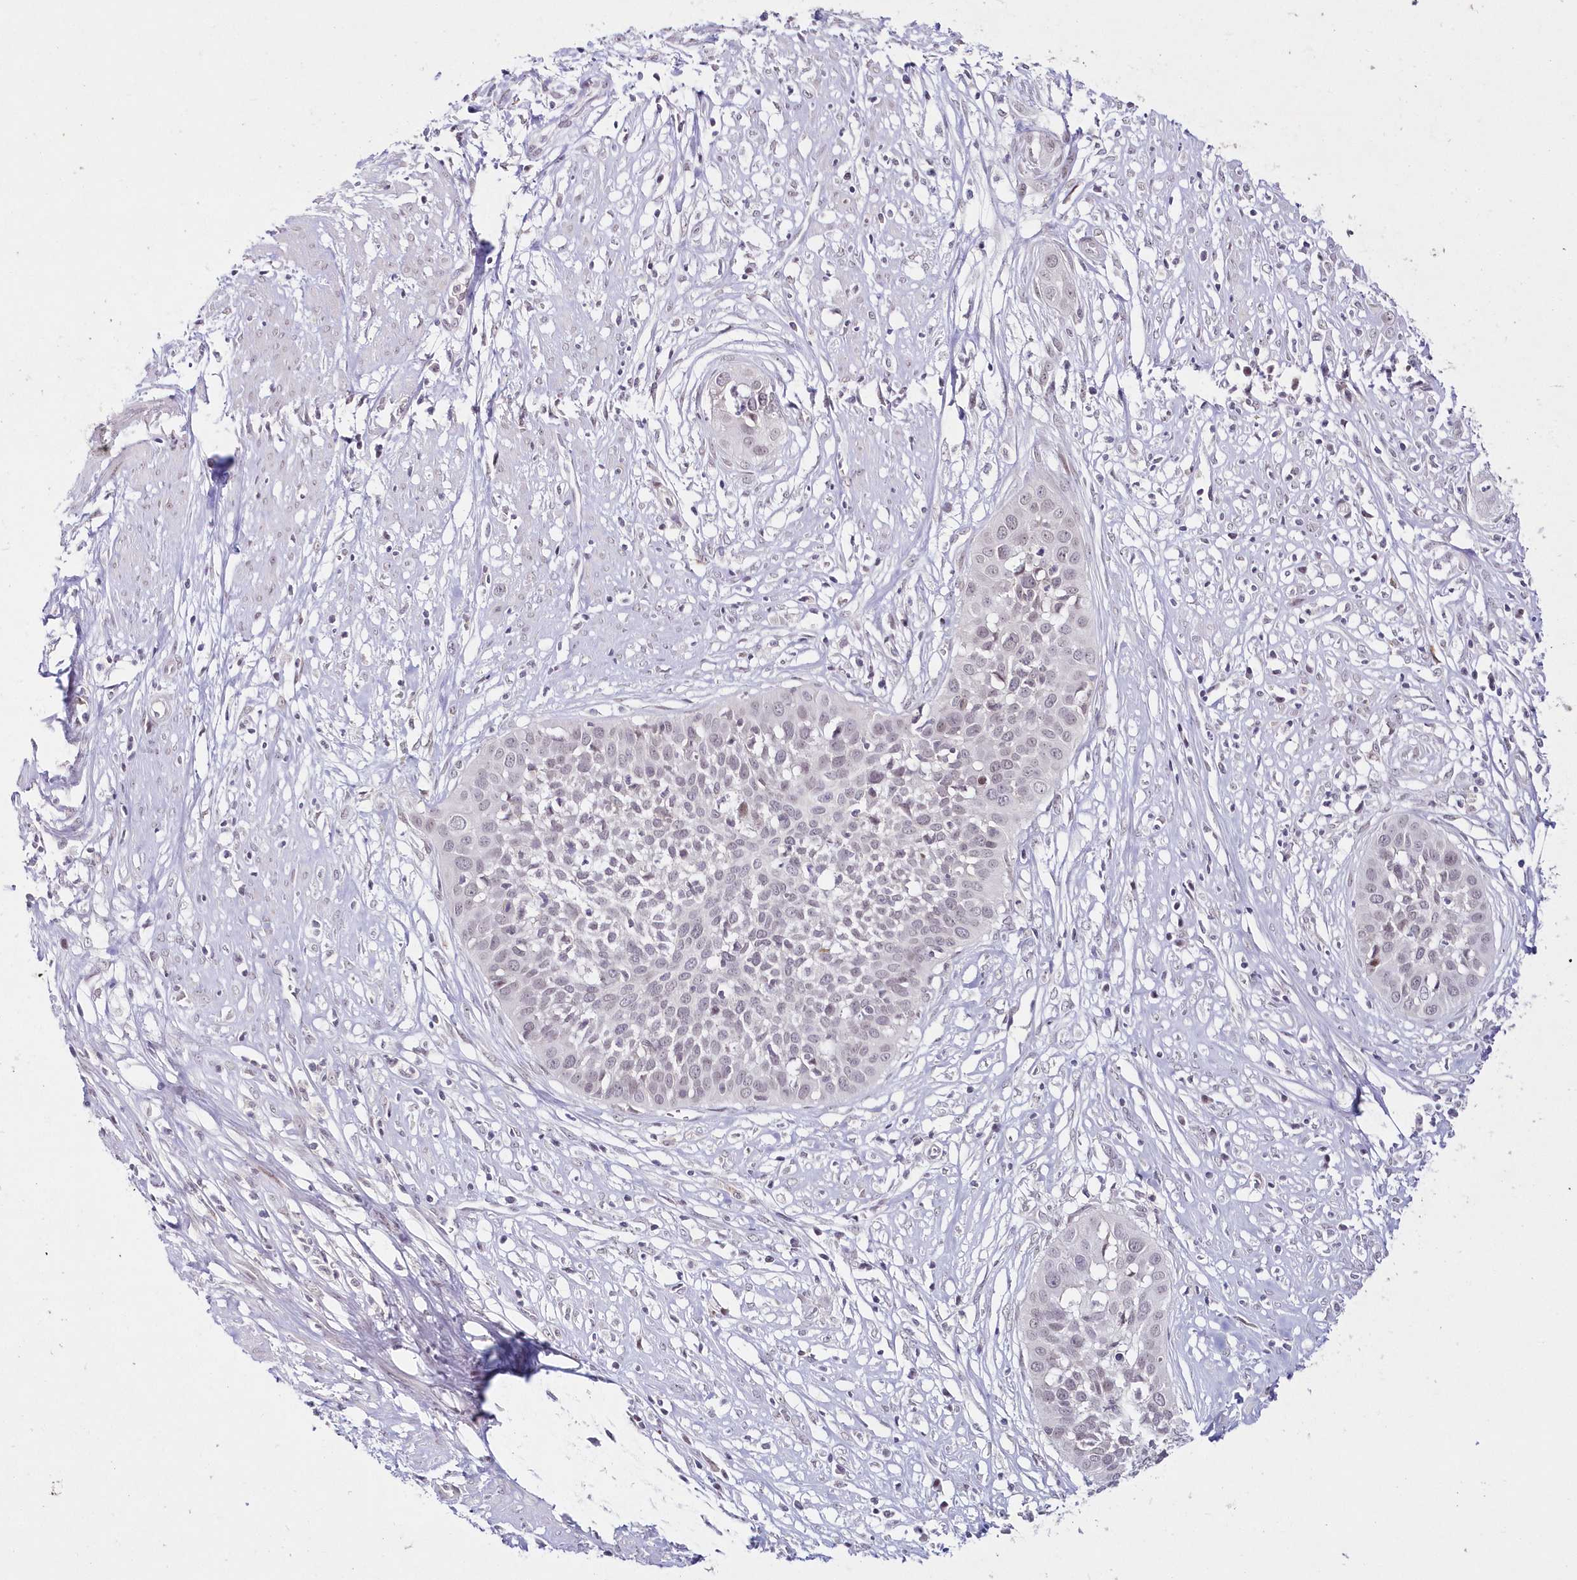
{"staining": {"intensity": "weak", "quantity": "<25%", "location": "nuclear"}, "tissue": "cervical cancer", "cell_type": "Tumor cells", "image_type": "cancer", "snomed": [{"axis": "morphology", "description": "Squamous cell carcinoma, NOS"}, {"axis": "topography", "description": "Cervix"}], "caption": "High power microscopy photomicrograph of an immunohistochemistry (IHC) image of cervical cancer (squamous cell carcinoma), revealing no significant staining in tumor cells.", "gene": "HYCC2", "patient": {"sex": "female", "age": 34}}